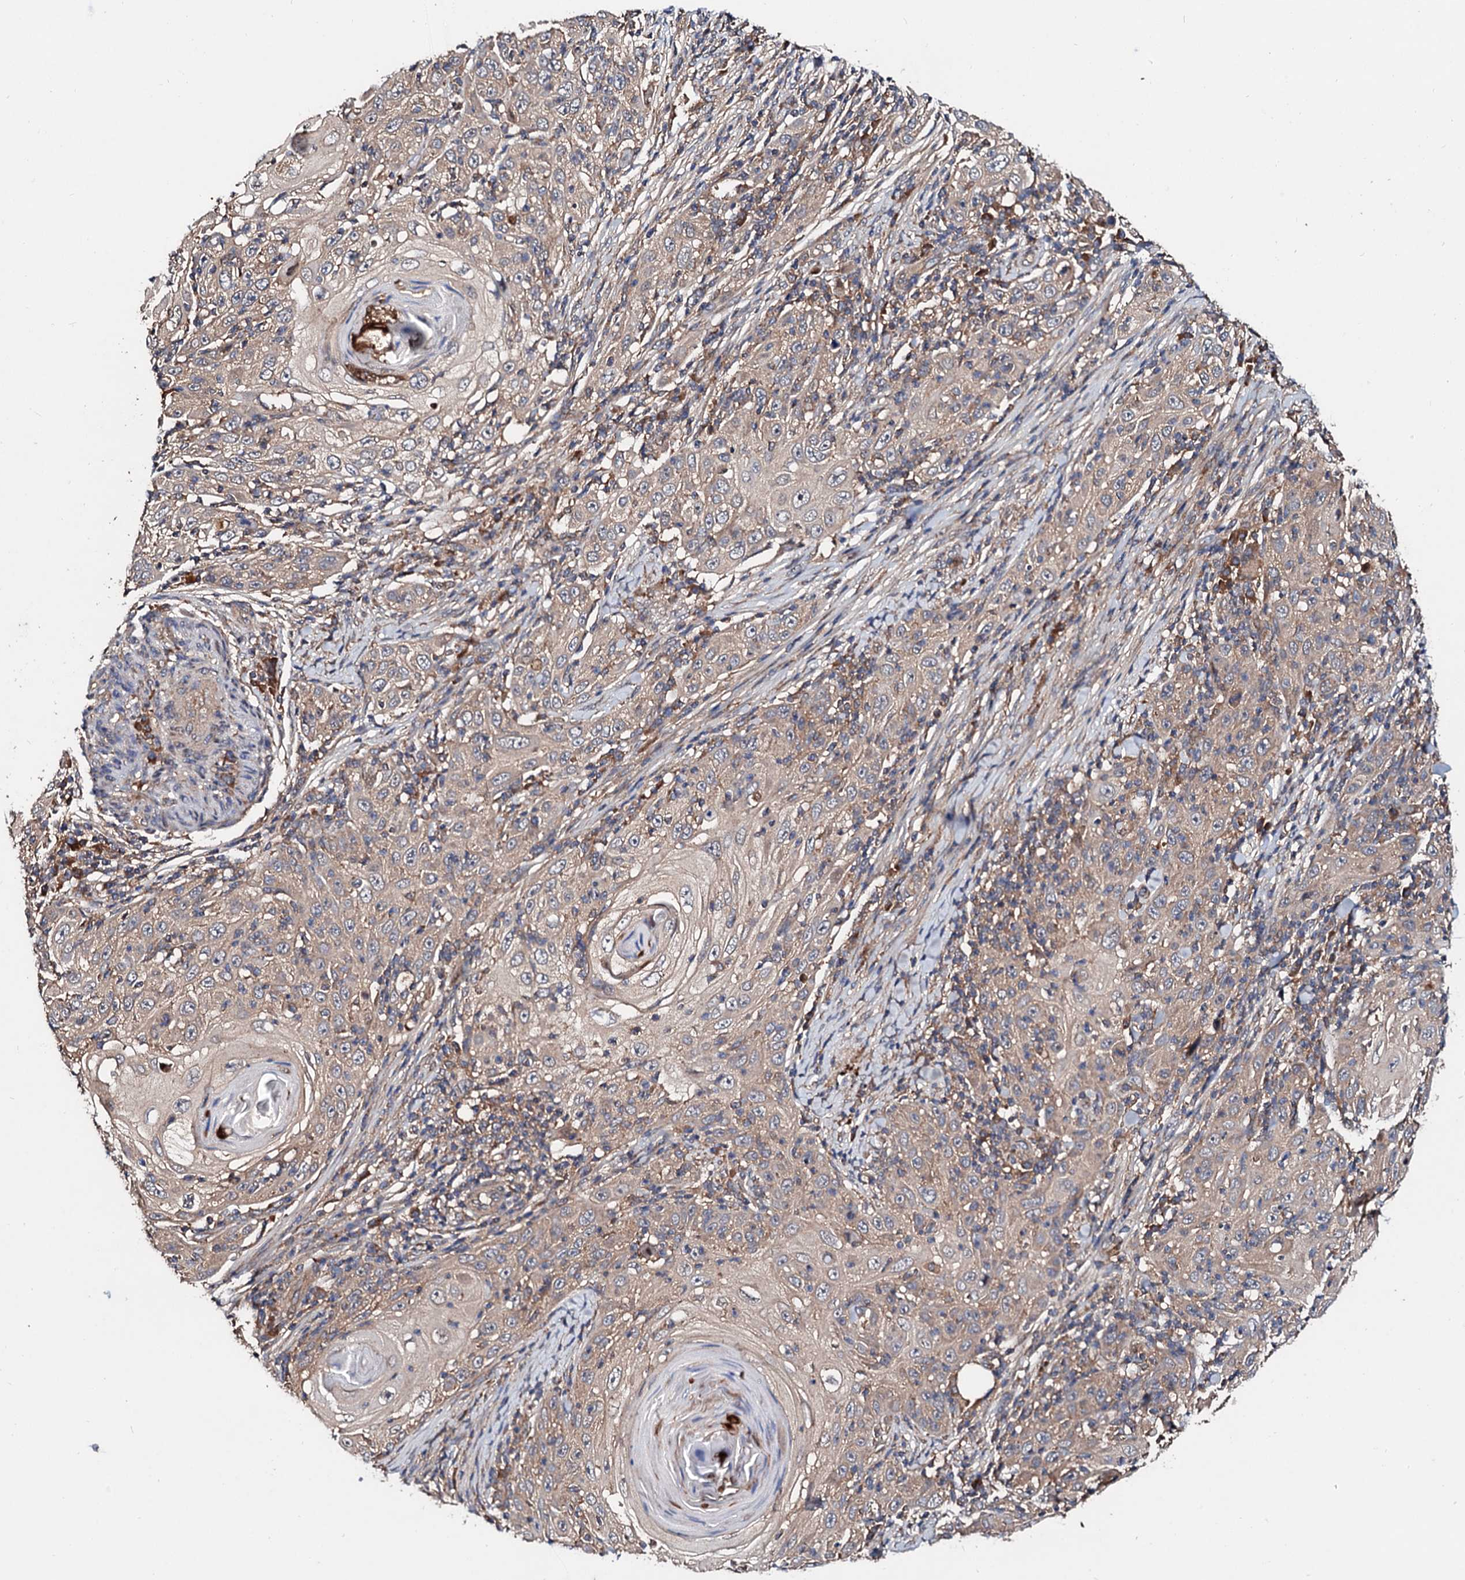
{"staining": {"intensity": "weak", "quantity": ">75%", "location": "cytoplasmic/membranous"}, "tissue": "skin cancer", "cell_type": "Tumor cells", "image_type": "cancer", "snomed": [{"axis": "morphology", "description": "Squamous cell carcinoma, NOS"}, {"axis": "topography", "description": "Skin"}], "caption": "A high-resolution histopathology image shows immunohistochemistry (IHC) staining of skin squamous cell carcinoma, which demonstrates weak cytoplasmic/membranous expression in about >75% of tumor cells.", "gene": "EXTL1", "patient": {"sex": "female", "age": 88}}